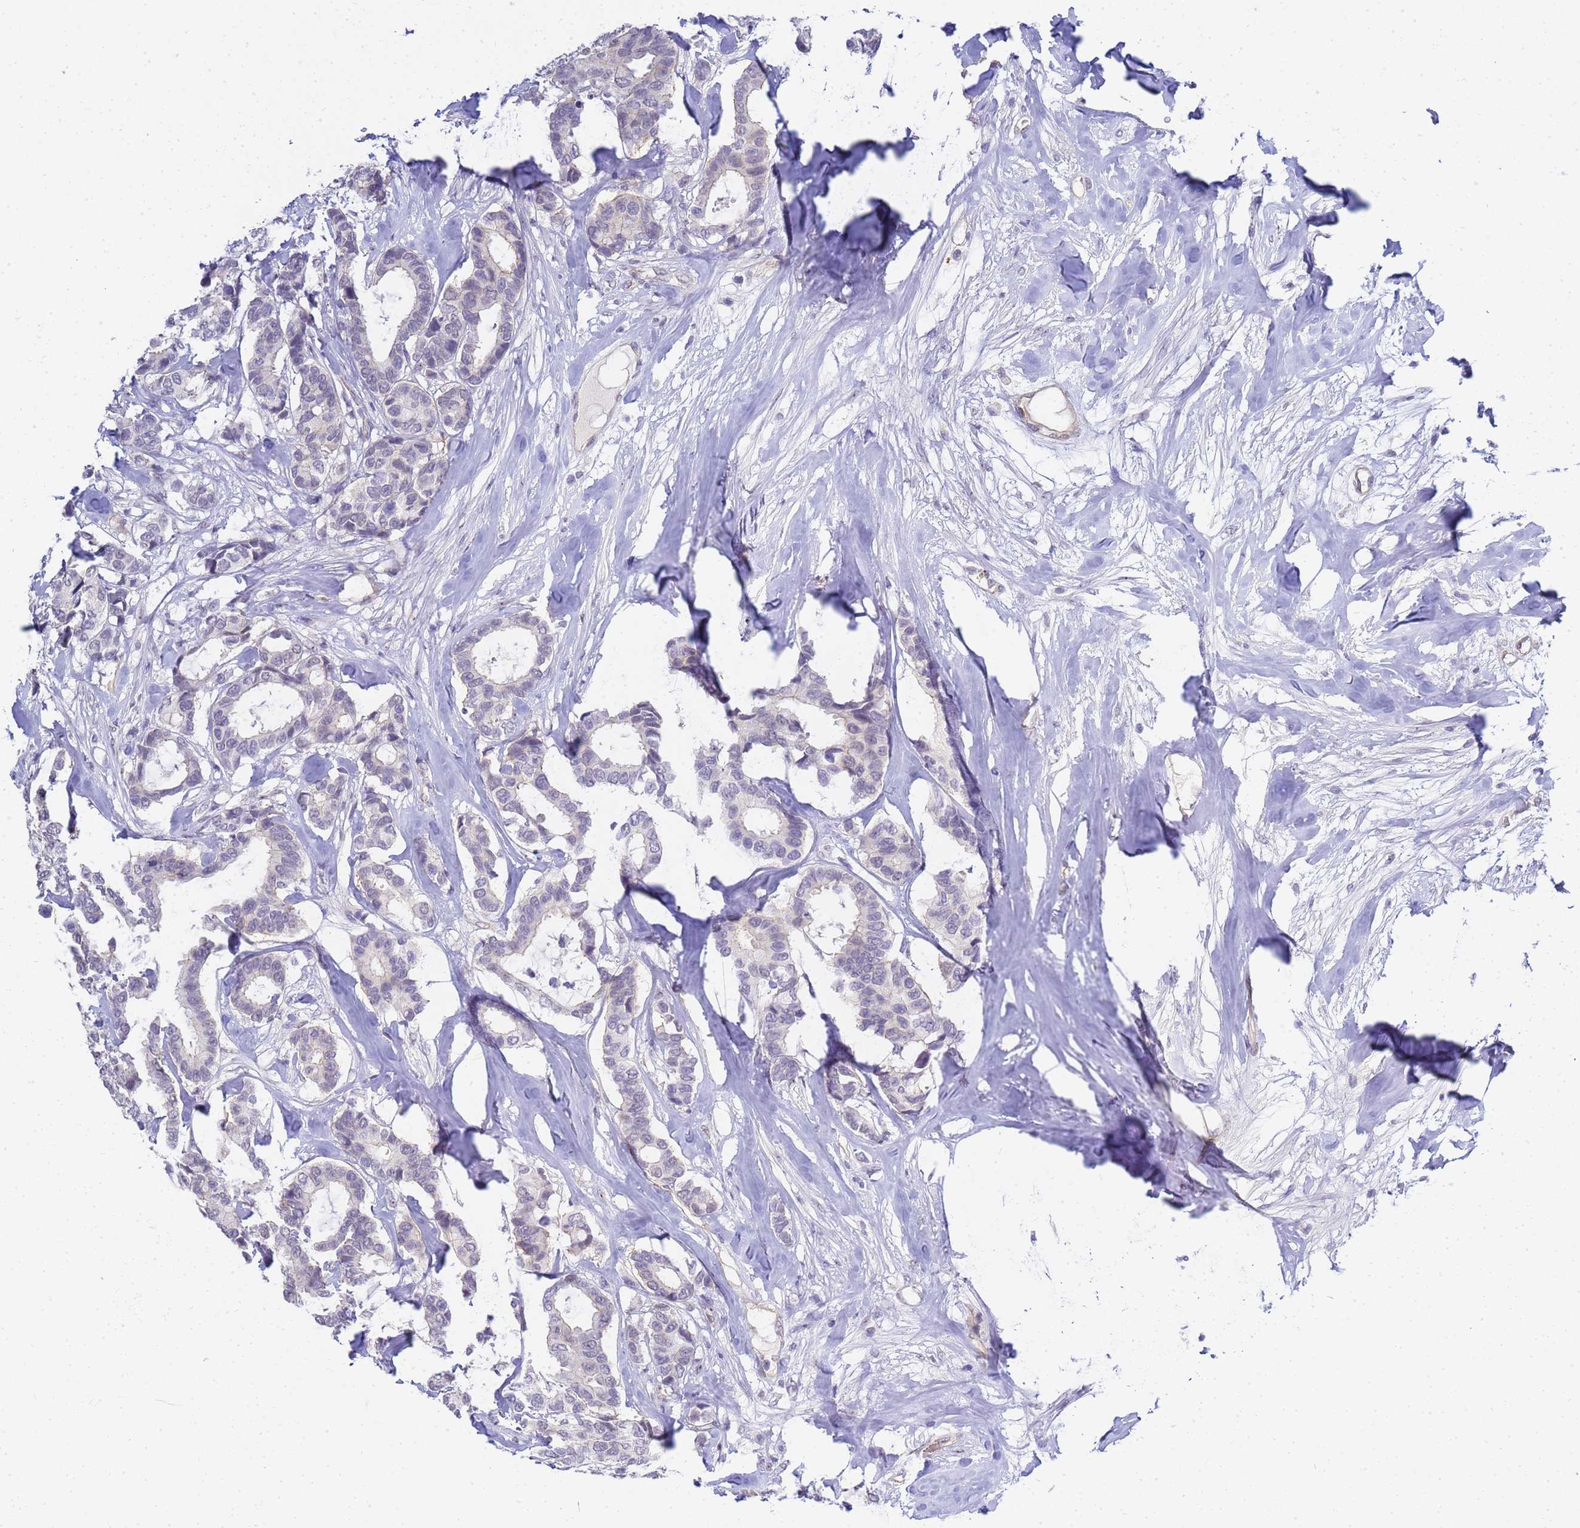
{"staining": {"intensity": "negative", "quantity": "none", "location": "none"}, "tissue": "breast cancer", "cell_type": "Tumor cells", "image_type": "cancer", "snomed": [{"axis": "morphology", "description": "Duct carcinoma"}, {"axis": "topography", "description": "Breast"}], "caption": "Tumor cells are negative for brown protein staining in breast cancer (infiltrating ductal carcinoma).", "gene": "GON4L", "patient": {"sex": "female", "age": 87}}